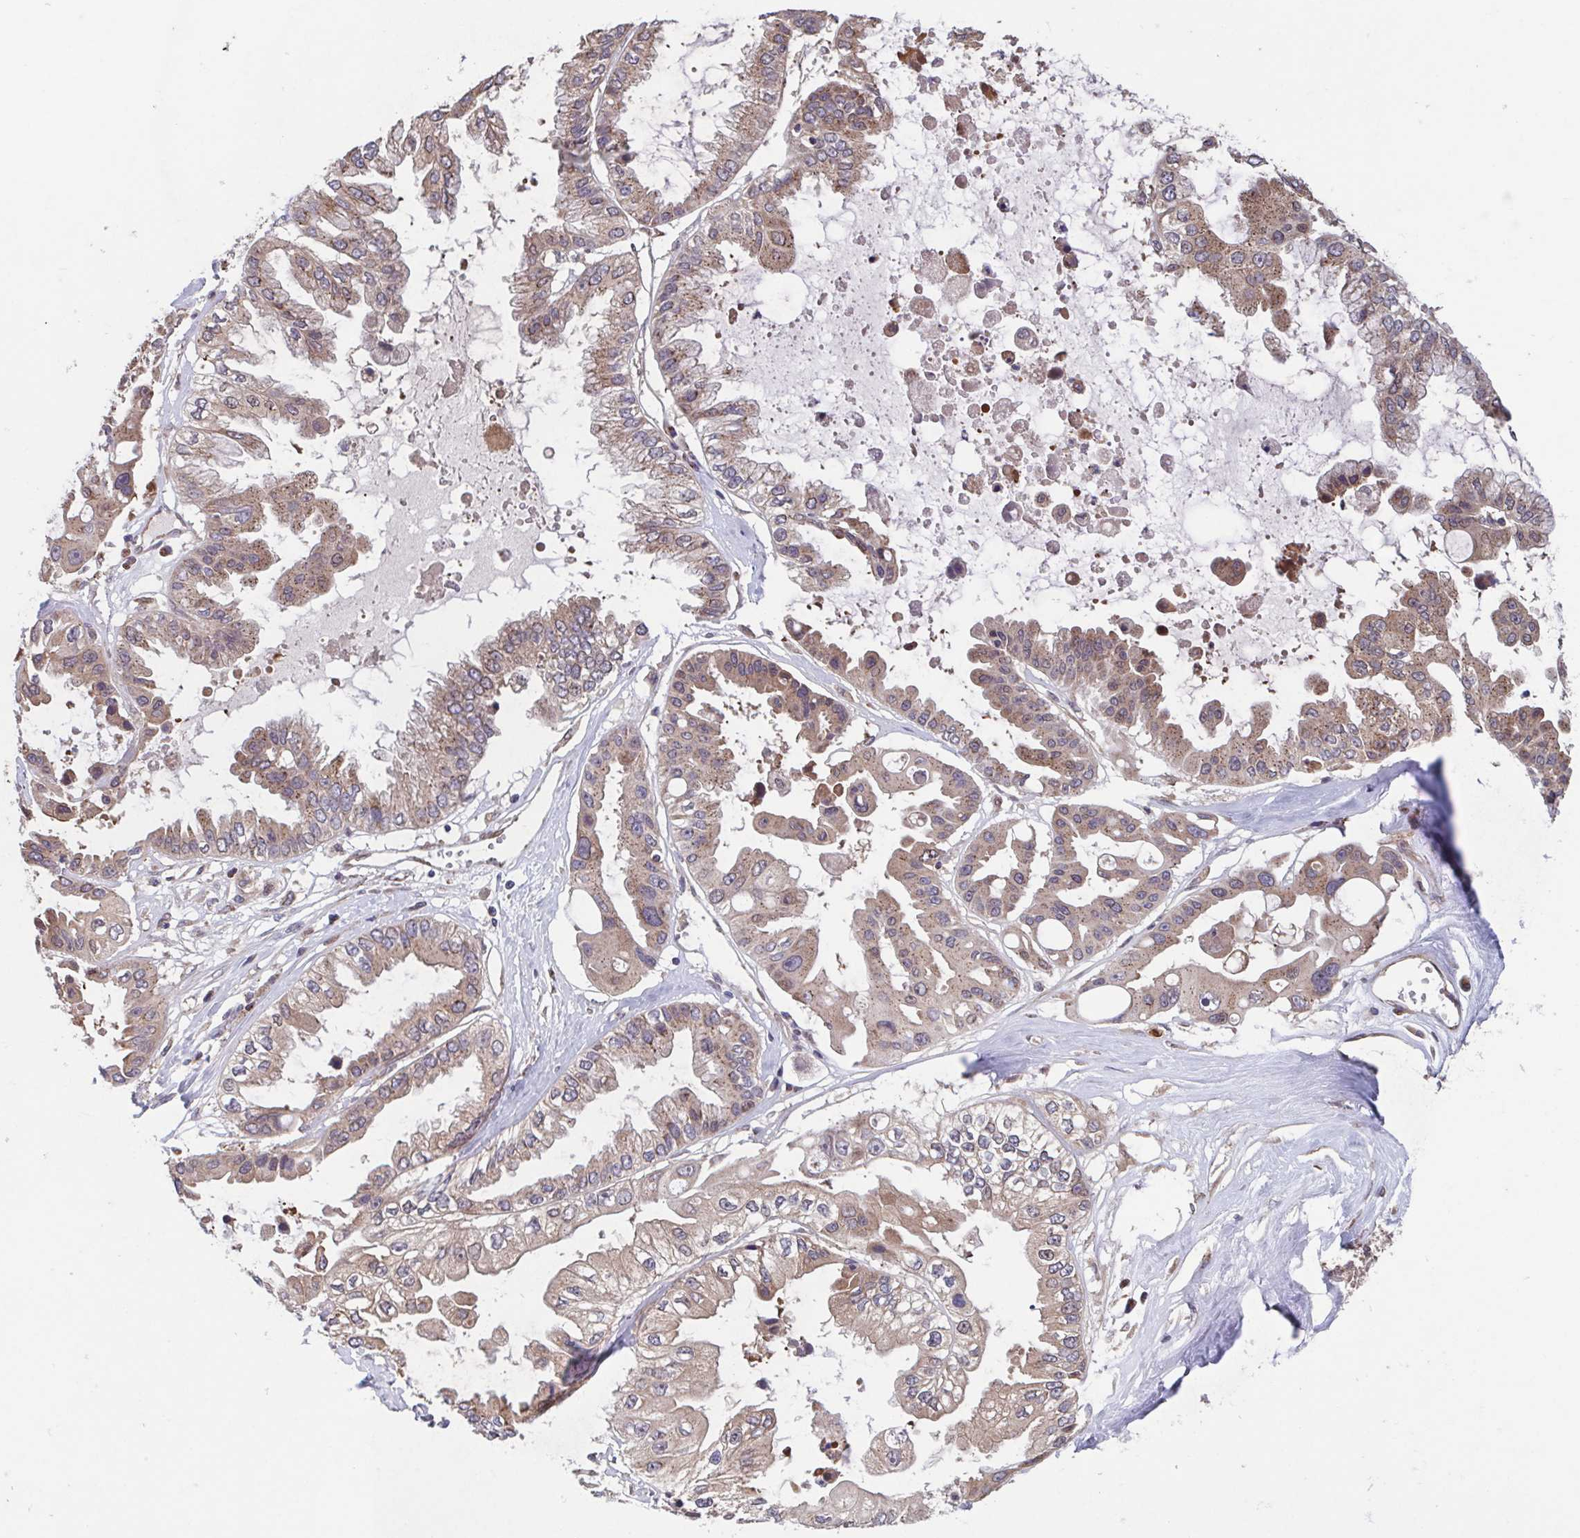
{"staining": {"intensity": "moderate", "quantity": ">75%", "location": "cytoplasmic/membranous"}, "tissue": "ovarian cancer", "cell_type": "Tumor cells", "image_type": "cancer", "snomed": [{"axis": "morphology", "description": "Cystadenocarcinoma, serous, NOS"}, {"axis": "topography", "description": "Ovary"}], "caption": "Human ovarian cancer (serous cystadenocarcinoma) stained with a protein marker reveals moderate staining in tumor cells.", "gene": "COPB1", "patient": {"sex": "female", "age": 56}}